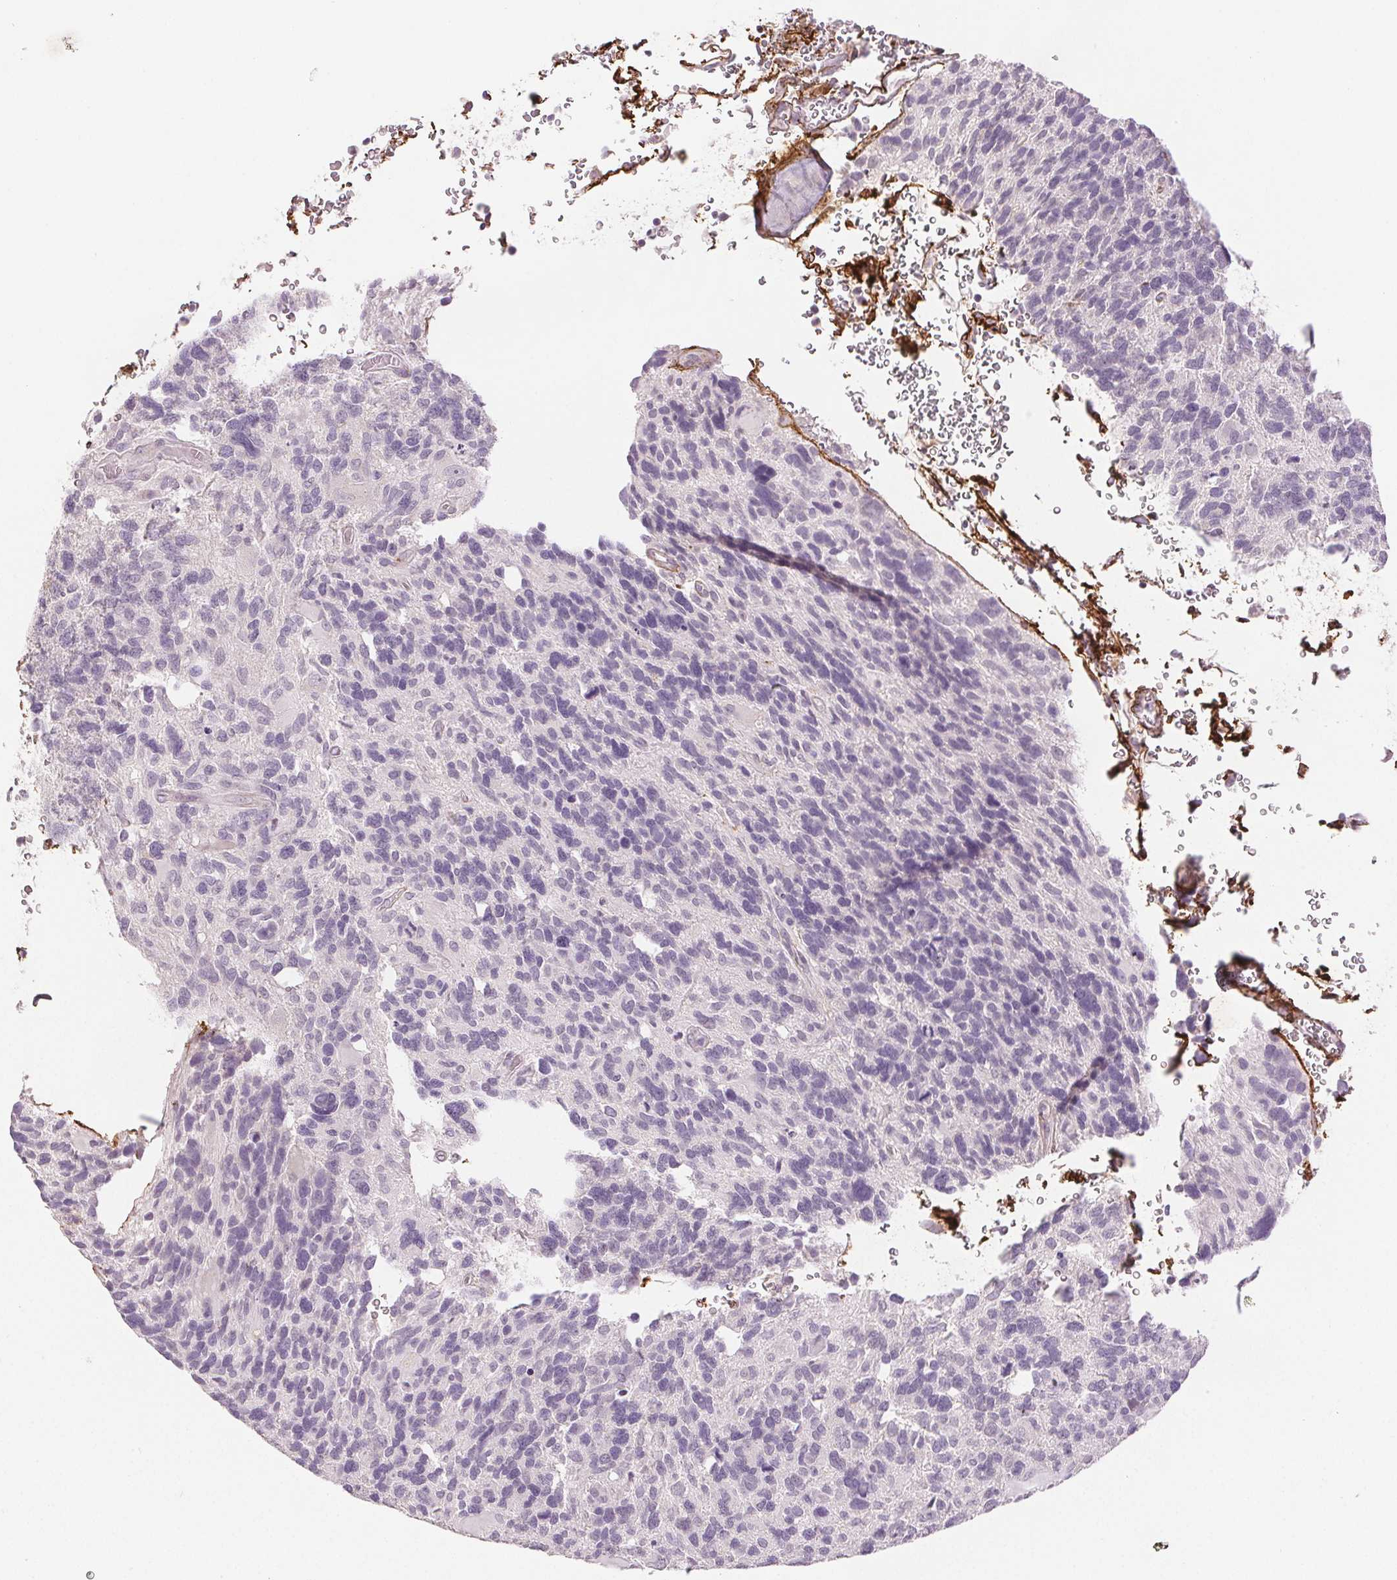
{"staining": {"intensity": "negative", "quantity": "none", "location": "none"}, "tissue": "glioma", "cell_type": "Tumor cells", "image_type": "cancer", "snomed": [{"axis": "morphology", "description": "Glioma, malignant, High grade"}, {"axis": "topography", "description": "Brain"}], "caption": "Tumor cells show no significant staining in glioma. (DAB (3,3'-diaminobenzidine) immunohistochemistry (IHC), high magnification).", "gene": "FBN1", "patient": {"sex": "male", "age": 49}}